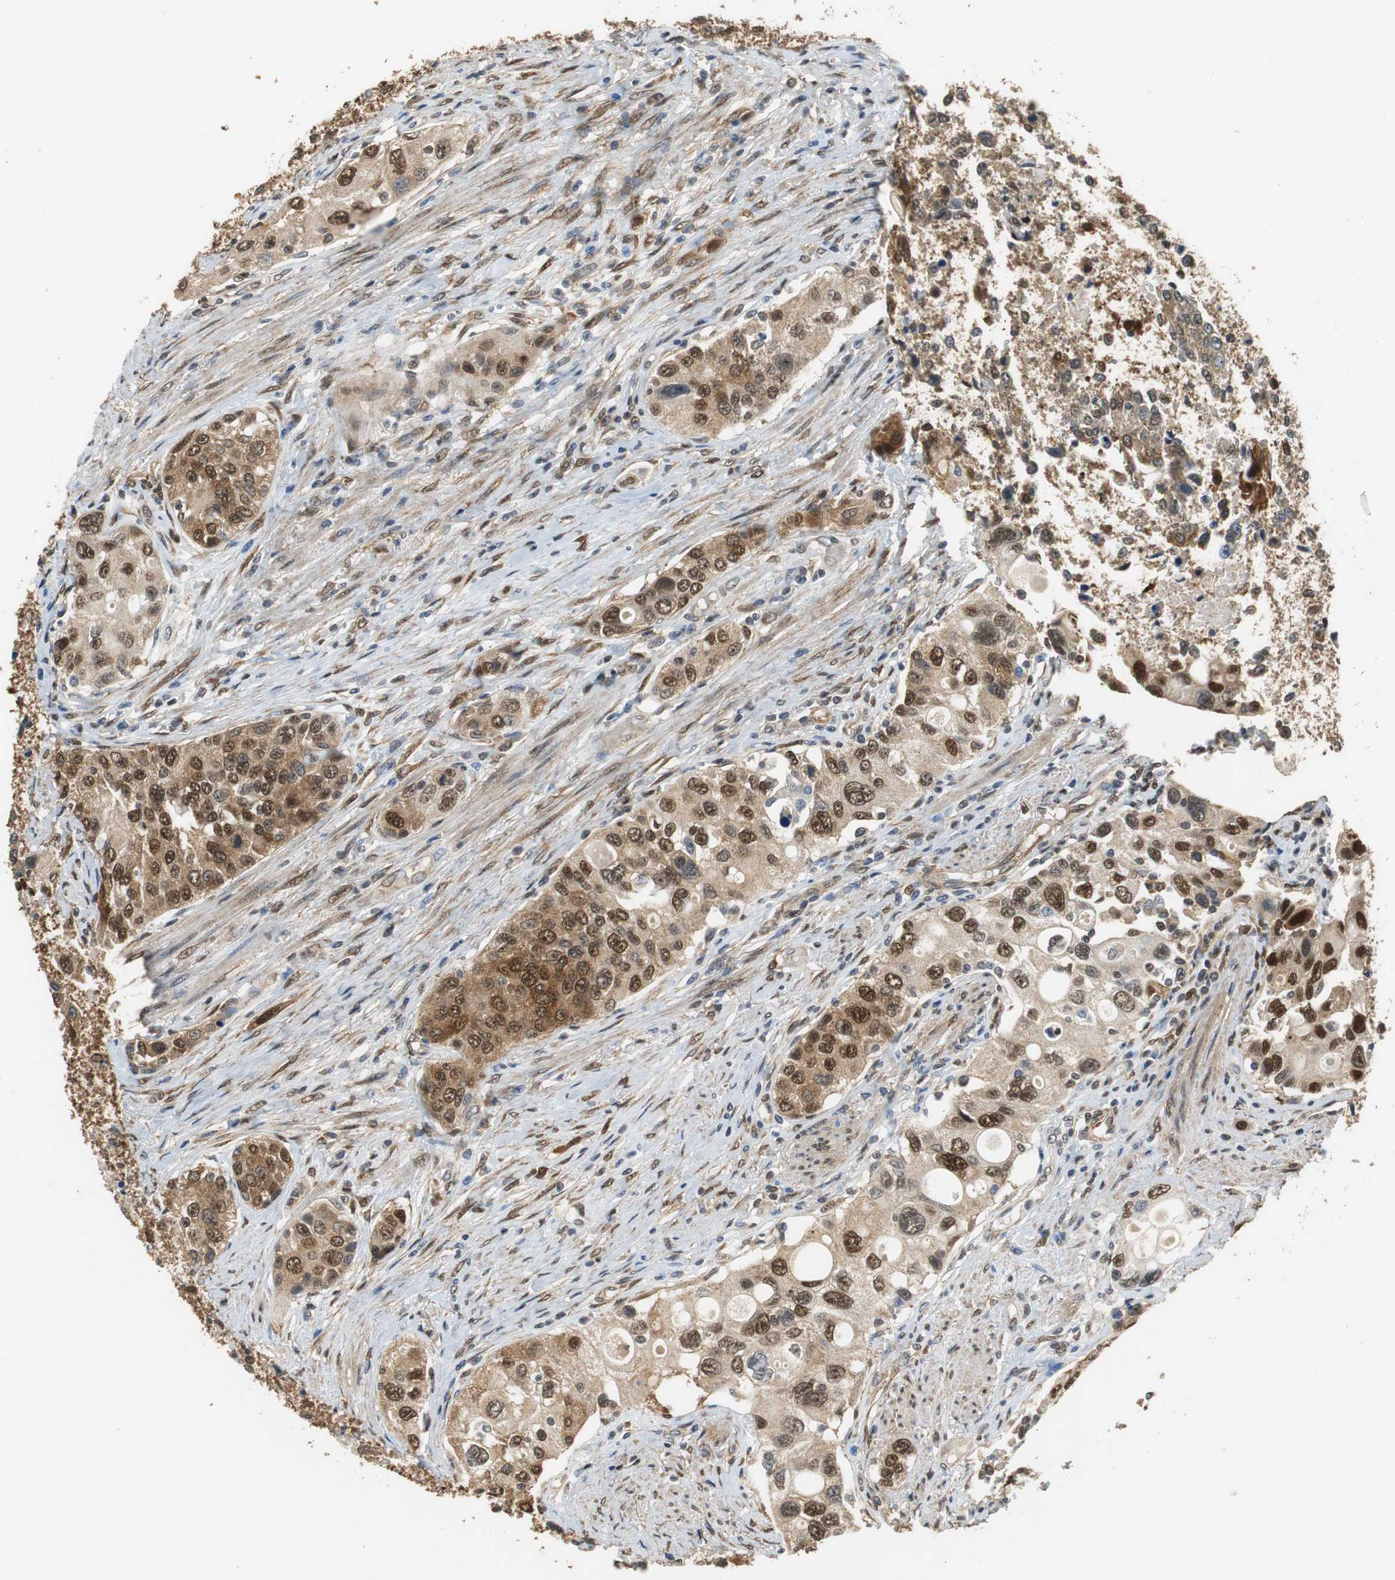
{"staining": {"intensity": "strong", "quantity": ">75%", "location": "cytoplasmic/membranous,nuclear"}, "tissue": "urothelial cancer", "cell_type": "Tumor cells", "image_type": "cancer", "snomed": [{"axis": "morphology", "description": "Urothelial carcinoma, High grade"}, {"axis": "topography", "description": "Urinary bladder"}], "caption": "A brown stain highlights strong cytoplasmic/membranous and nuclear positivity of a protein in human high-grade urothelial carcinoma tumor cells.", "gene": "UBQLN2", "patient": {"sex": "female", "age": 56}}